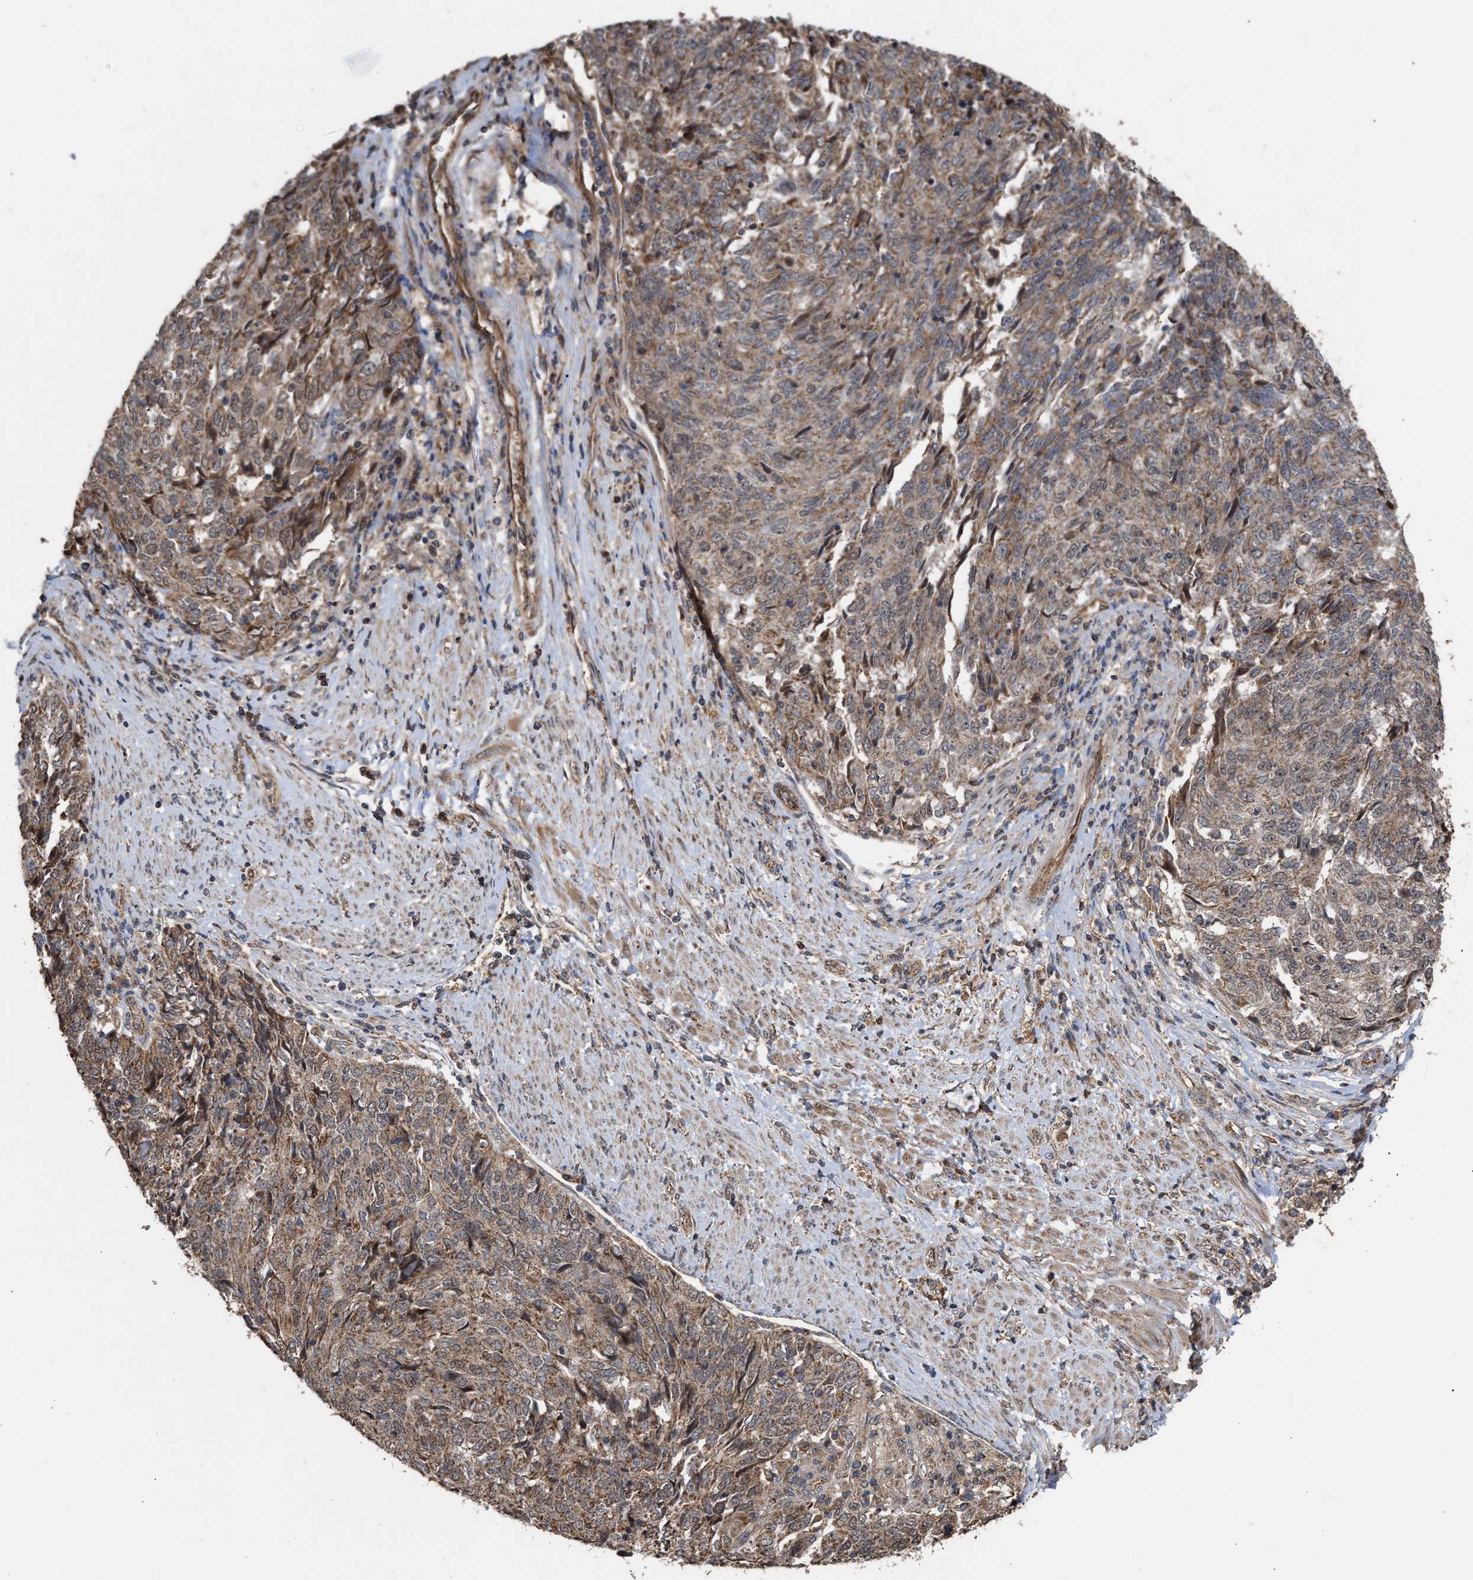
{"staining": {"intensity": "moderate", "quantity": ">75%", "location": "cytoplasmic/membranous"}, "tissue": "endometrial cancer", "cell_type": "Tumor cells", "image_type": "cancer", "snomed": [{"axis": "morphology", "description": "Adenocarcinoma, NOS"}, {"axis": "topography", "description": "Endometrium"}], "caption": "The immunohistochemical stain labels moderate cytoplasmic/membranous positivity in tumor cells of endometrial adenocarcinoma tissue. (Brightfield microscopy of DAB IHC at high magnification).", "gene": "EXOSC2", "patient": {"sex": "female", "age": 80}}